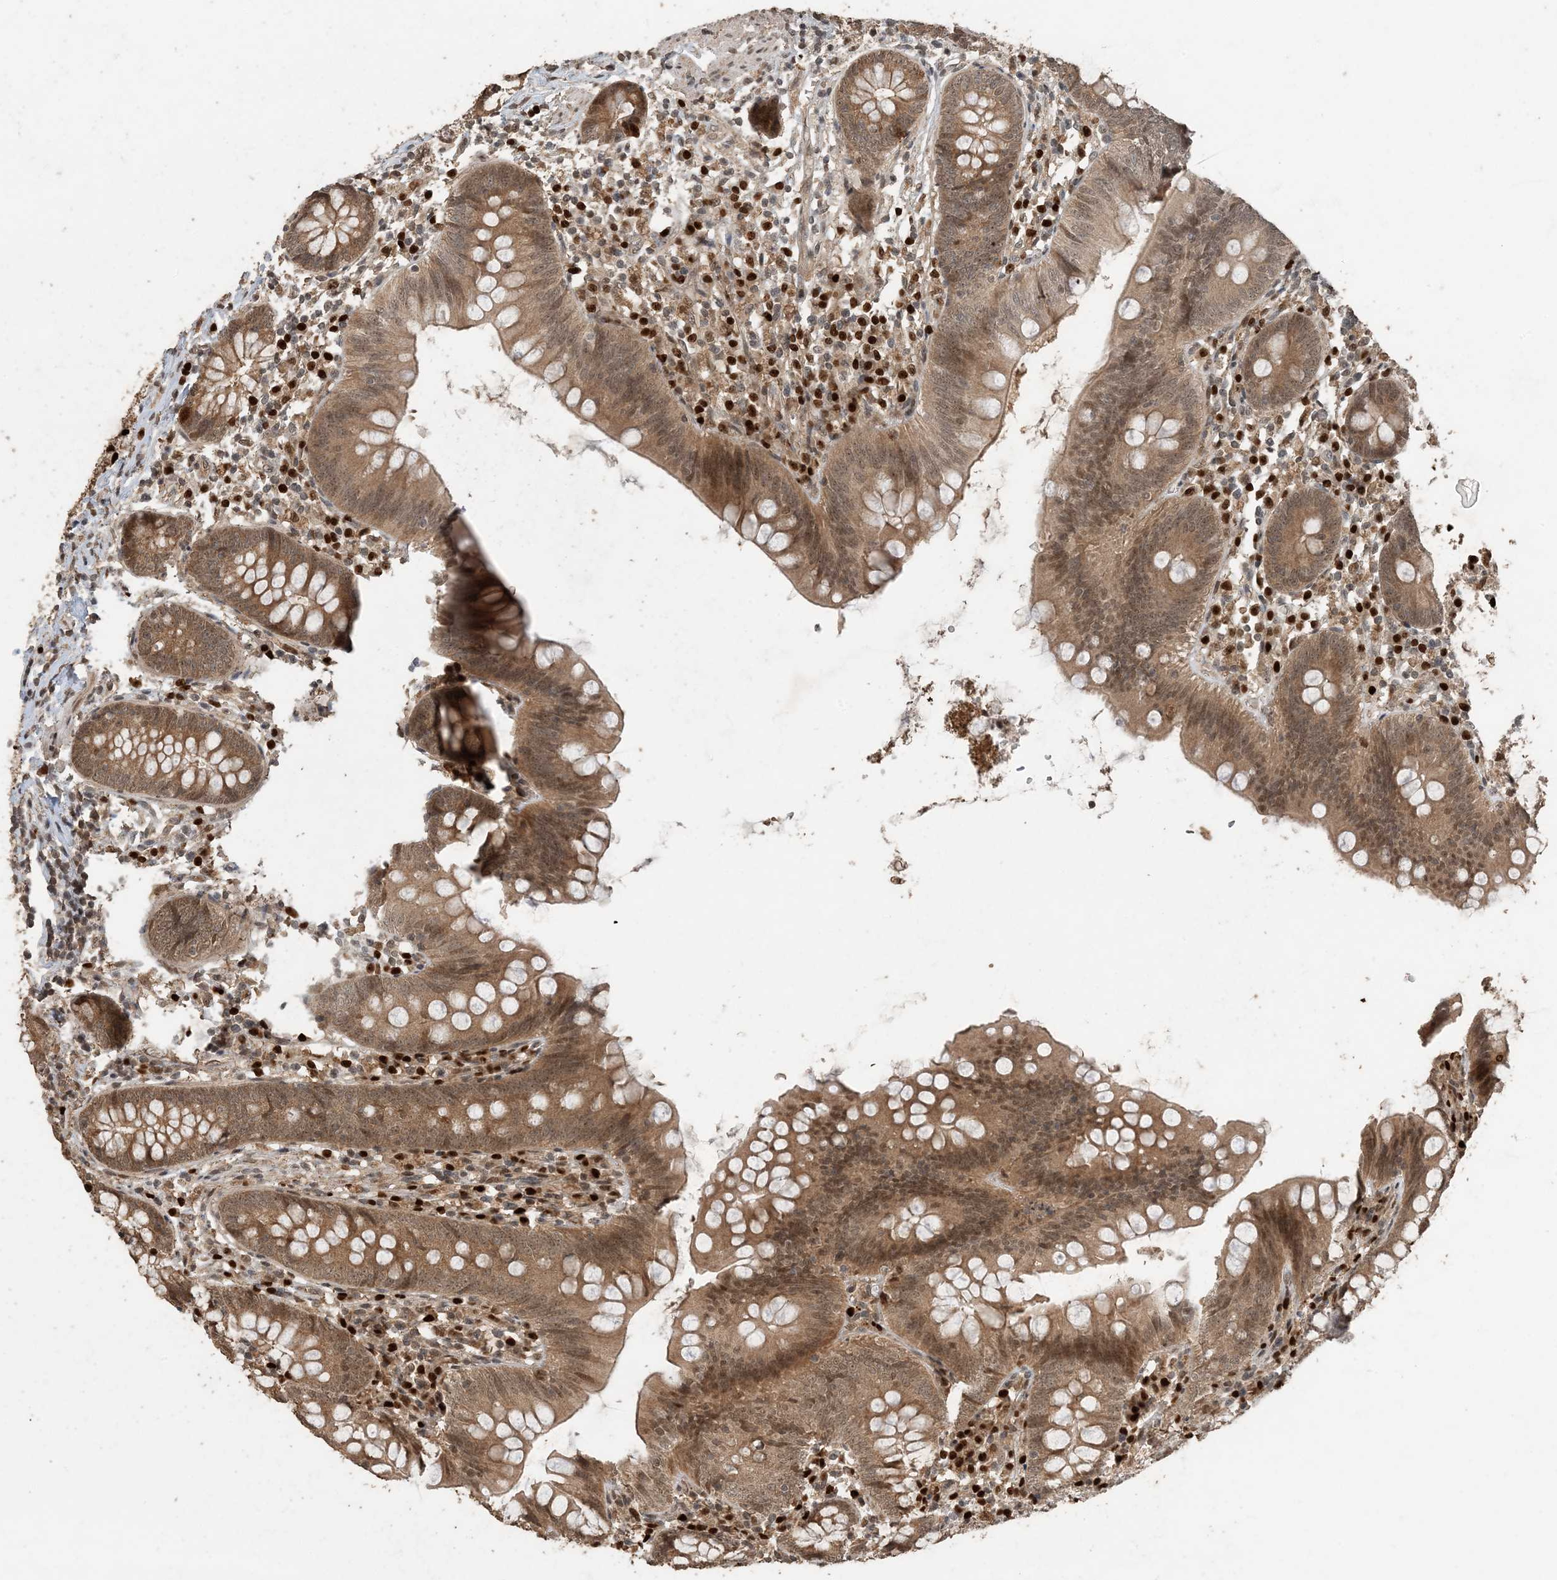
{"staining": {"intensity": "moderate", "quantity": ">75%", "location": "cytoplasmic/membranous,nuclear"}, "tissue": "appendix", "cell_type": "Glandular cells", "image_type": "normal", "snomed": [{"axis": "morphology", "description": "Normal tissue, NOS"}, {"axis": "topography", "description": "Appendix"}], "caption": "High-power microscopy captured an immunohistochemistry histopathology image of unremarkable appendix, revealing moderate cytoplasmic/membranous,nuclear positivity in about >75% of glandular cells. (DAB IHC with brightfield microscopy, high magnification).", "gene": "ATP13A2", "patient": {"sex": "female", "age": 62}}